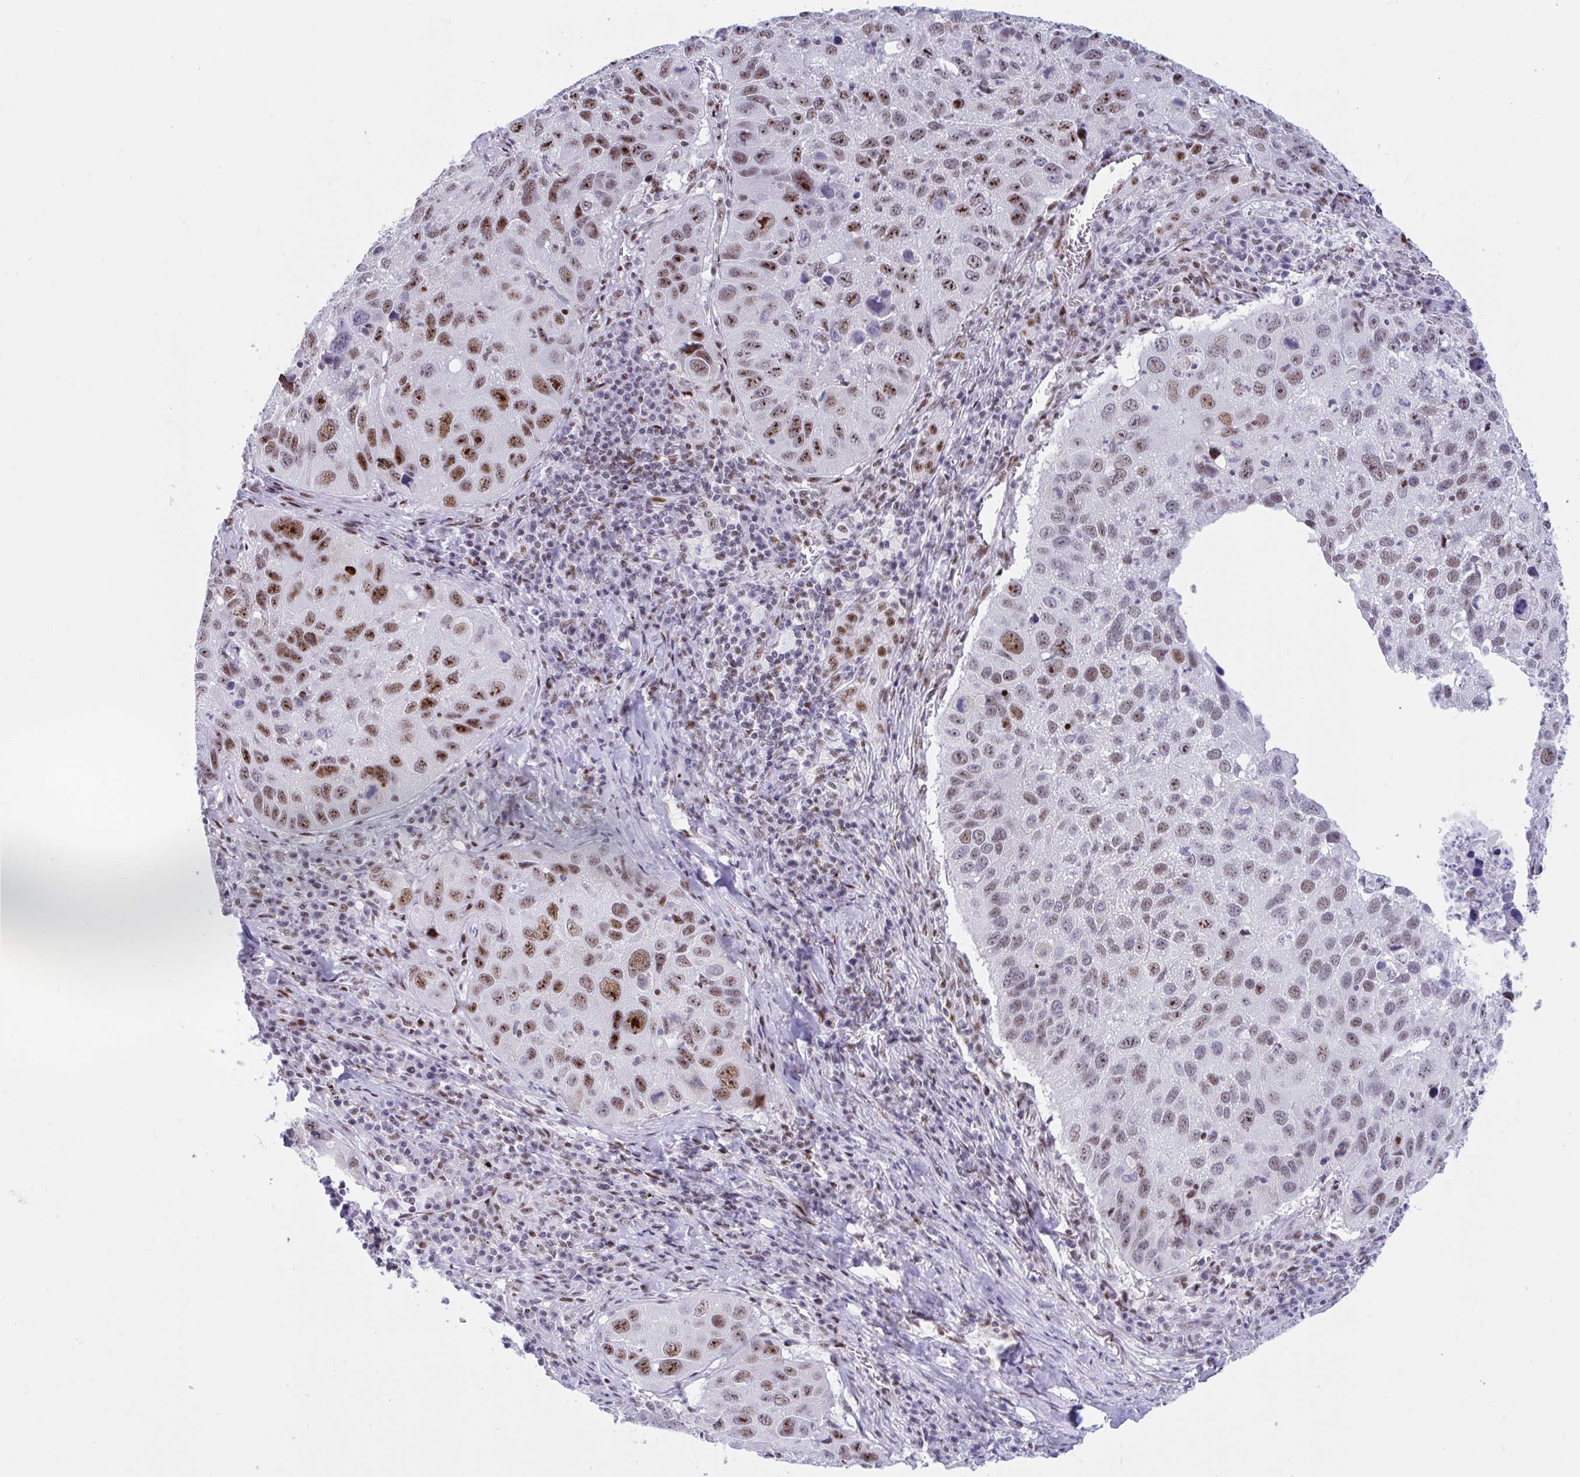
{"staining": {"intensity": "strong", "quantity": "25%-75%", "location": "nuclear"}, "tissue": "lung cancer", "cell_type": "Tumor cells", "image_type": "cancer", "snomed": [{"axis": "morphology", "description": "Squamous cell carcinoma, NOS"}, {"axis": "topography", "description": "Lung"}], "caption": "This is a histology image of IHC staining of lung cancer, which shows strong positivity in the nuclear of tumor cells.", "gene": "IKZF2", "patient": {"sex": "female", "age": 61}}